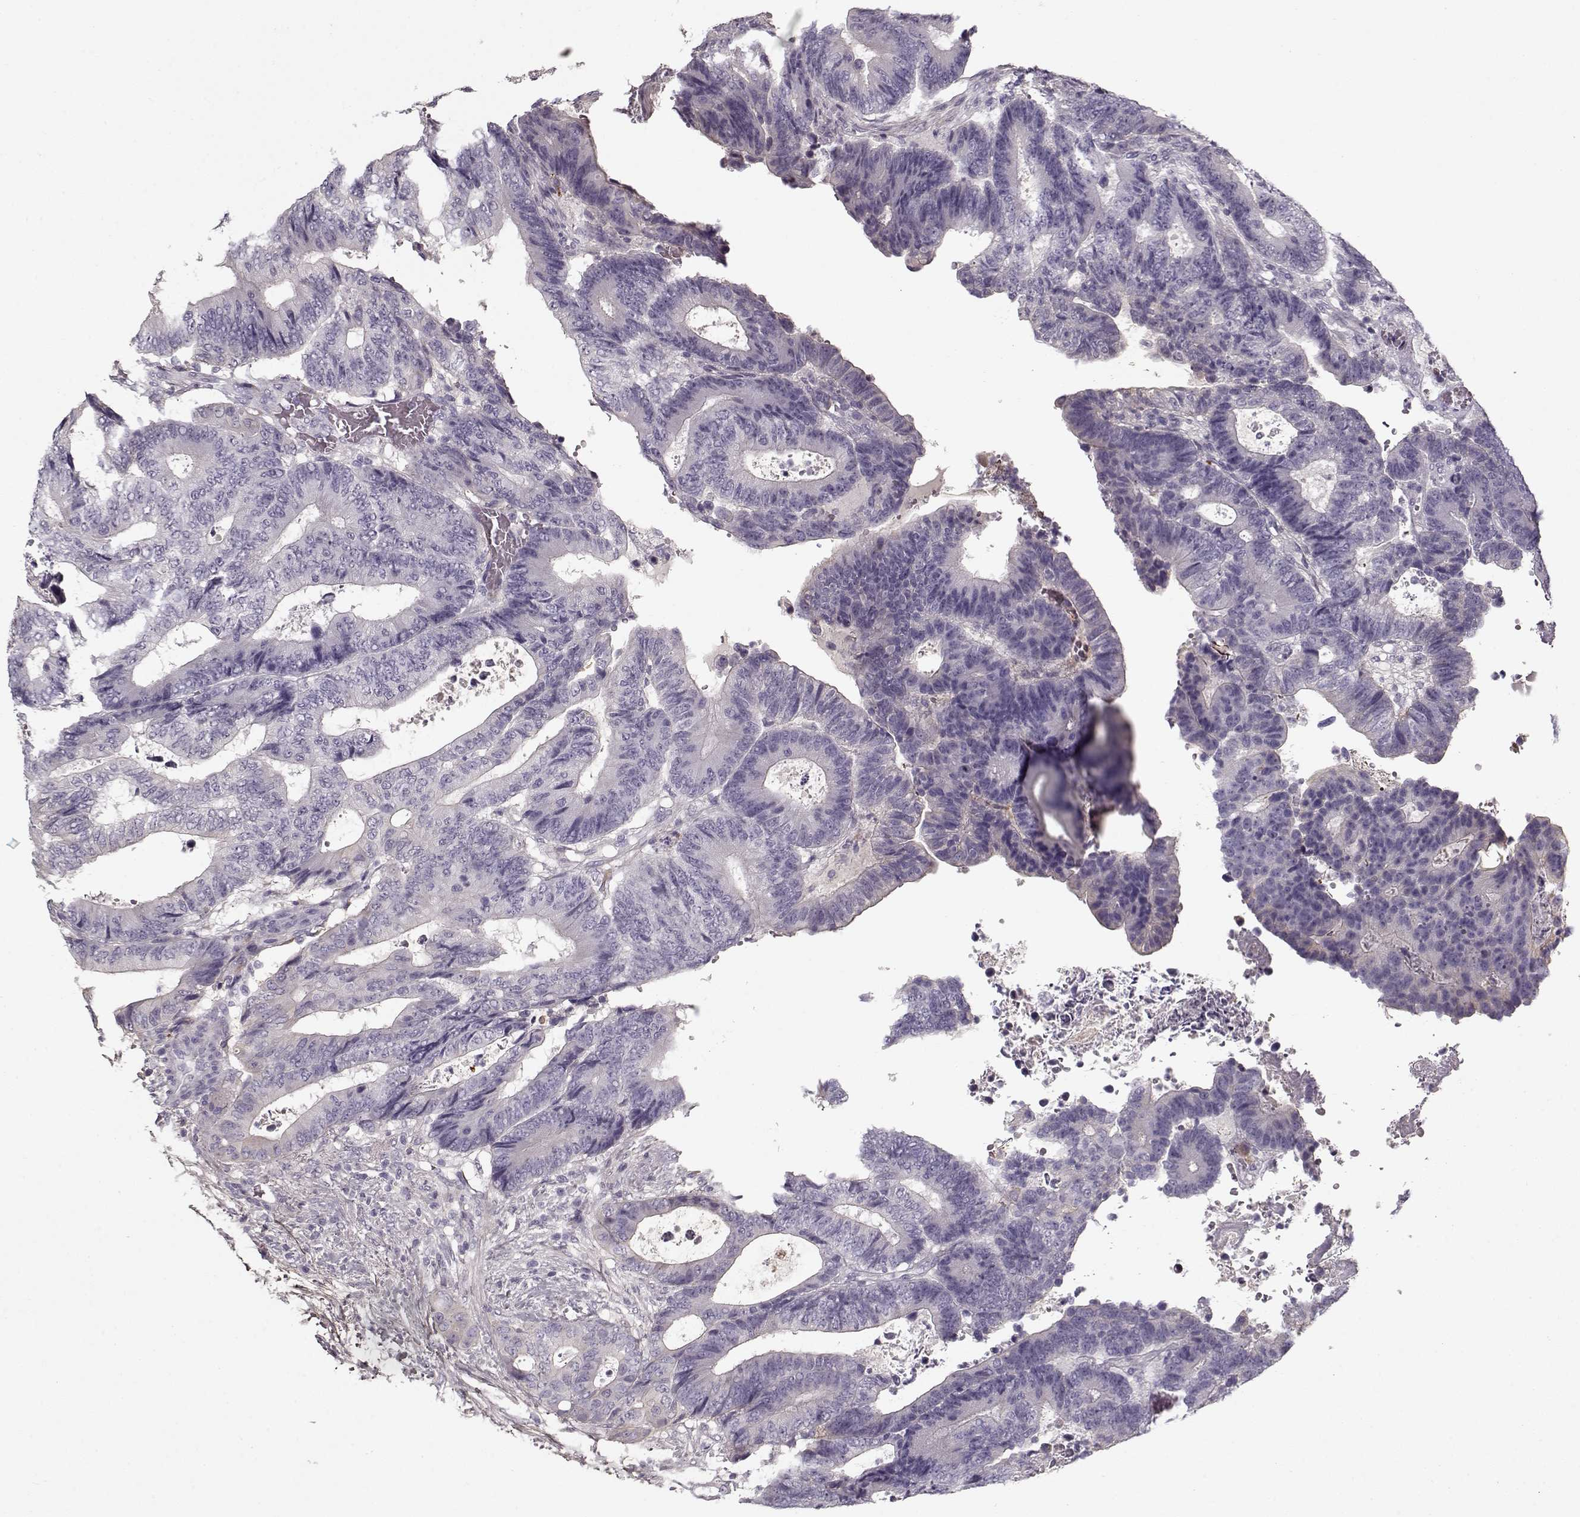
{"staining": {"intensity": "negative", "quantity": "none", "location": "none"}, "tissue": "colorectal cancer", "cell_type": "Tumor cells", "image_type": "cancer", "snomed": [{"axis": "morphology", "description": "Adenocarcinoma, NOS"}, {"axis": "topography", "description": "Colon"}], "caption": "Colorectal adenocarcinoma stained for a protein using IHC reveals no positivity tumor cells.", "gene": "LUM", "patient": {"sex": "female", "age": 48}}